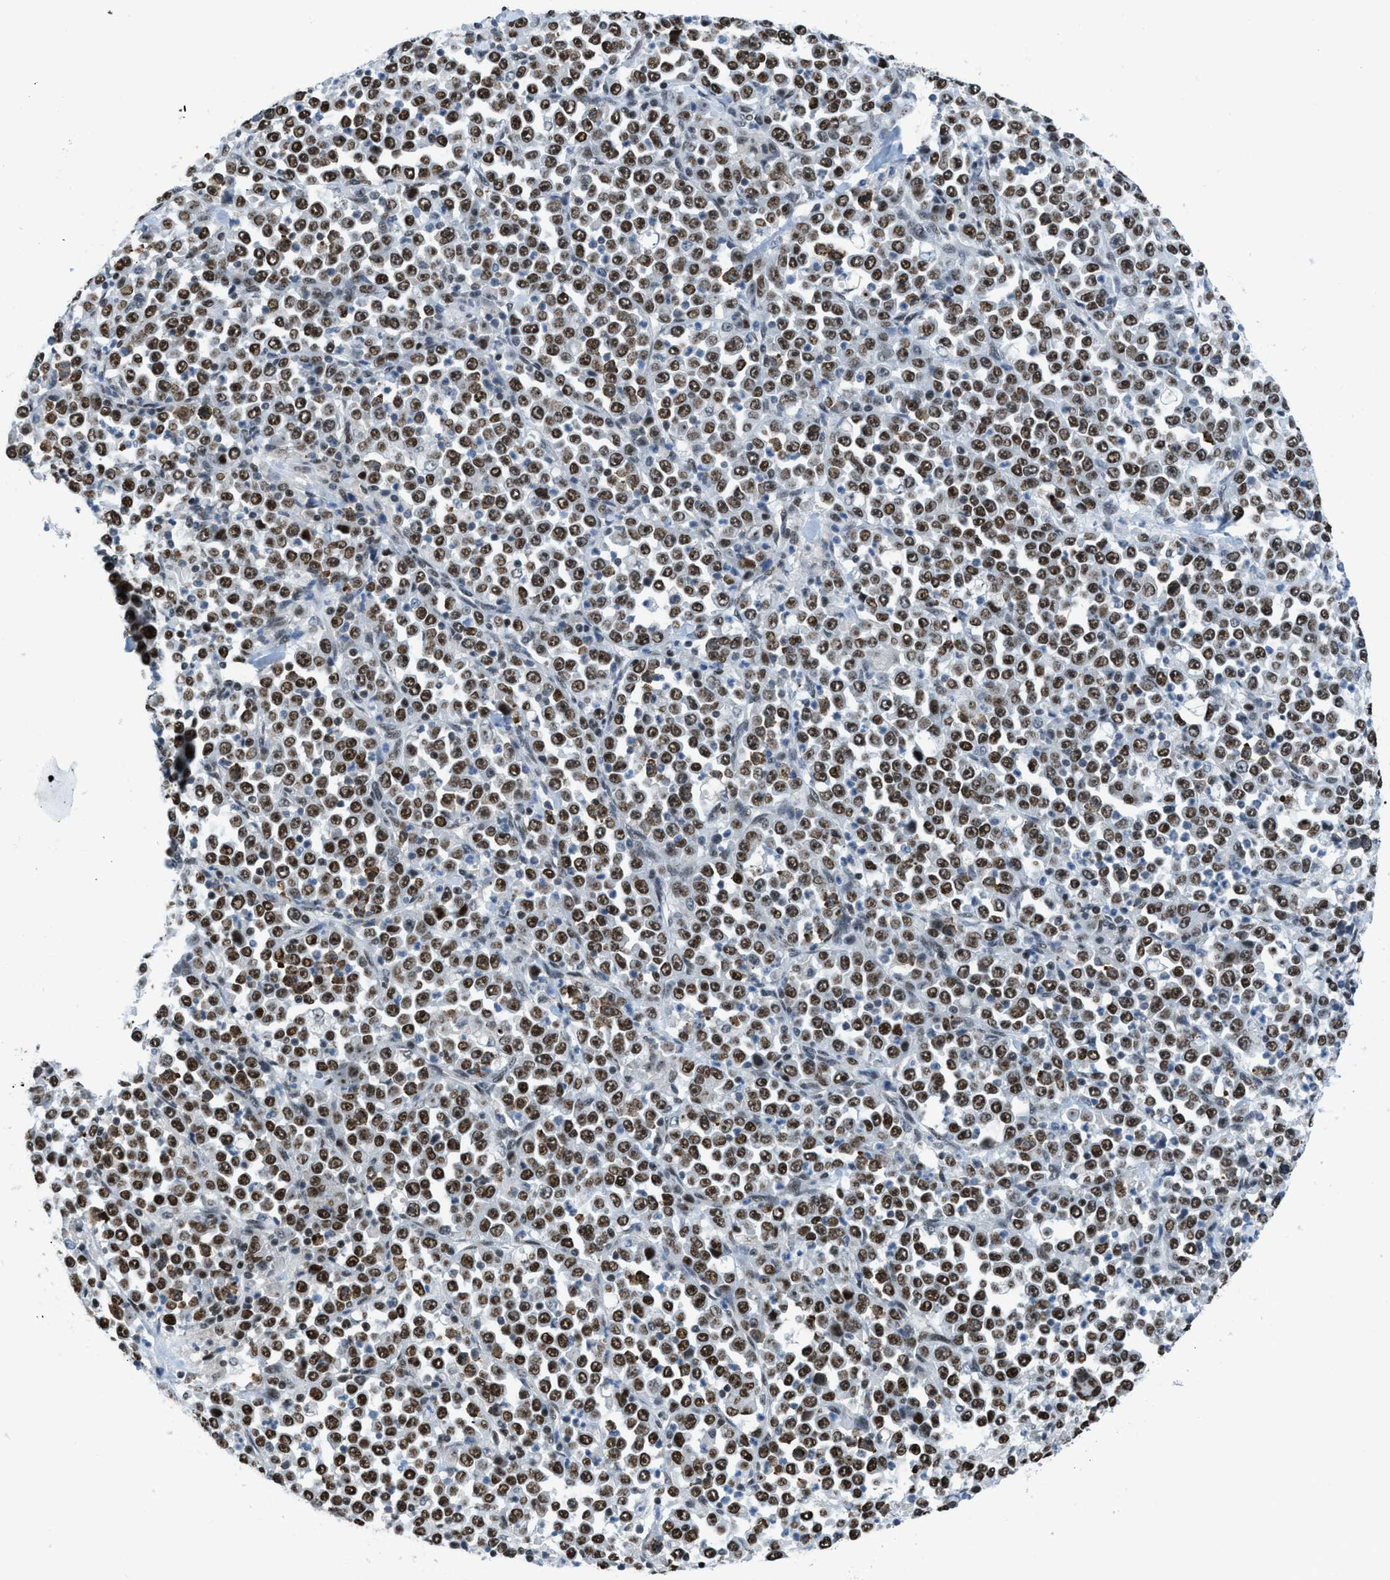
{"staining": {"intensity": "strong", "quantity": ">75%", "location": "nuclear"}, "tissue": "stomach cancer", "cell_type": "Tumor cells", "image_type": "cancer", "snomed": [{"axis": "morphology", "description": "Normal tissue, NOS"}, {"axis": "morphology", "description": "Adenocarcinoma, NOS"}, {"axis": "topography", "description": "Stomach, upper"}, {"axis": "topography", "description": "Stomach"}], "caption": "High-magnification brightfield microscopy of adenocarcinoma (stomach) stained with DAB (brown) and counterstained with hematoxylin (blue). tumor cells exhibit strong nuclear positivity is identified in approximately>75% of cells. (Brightfield microscopy of DAB IHC at high magnification).", "gene": "RAD51B", "patient": {"sex": "male", "age": 59}}